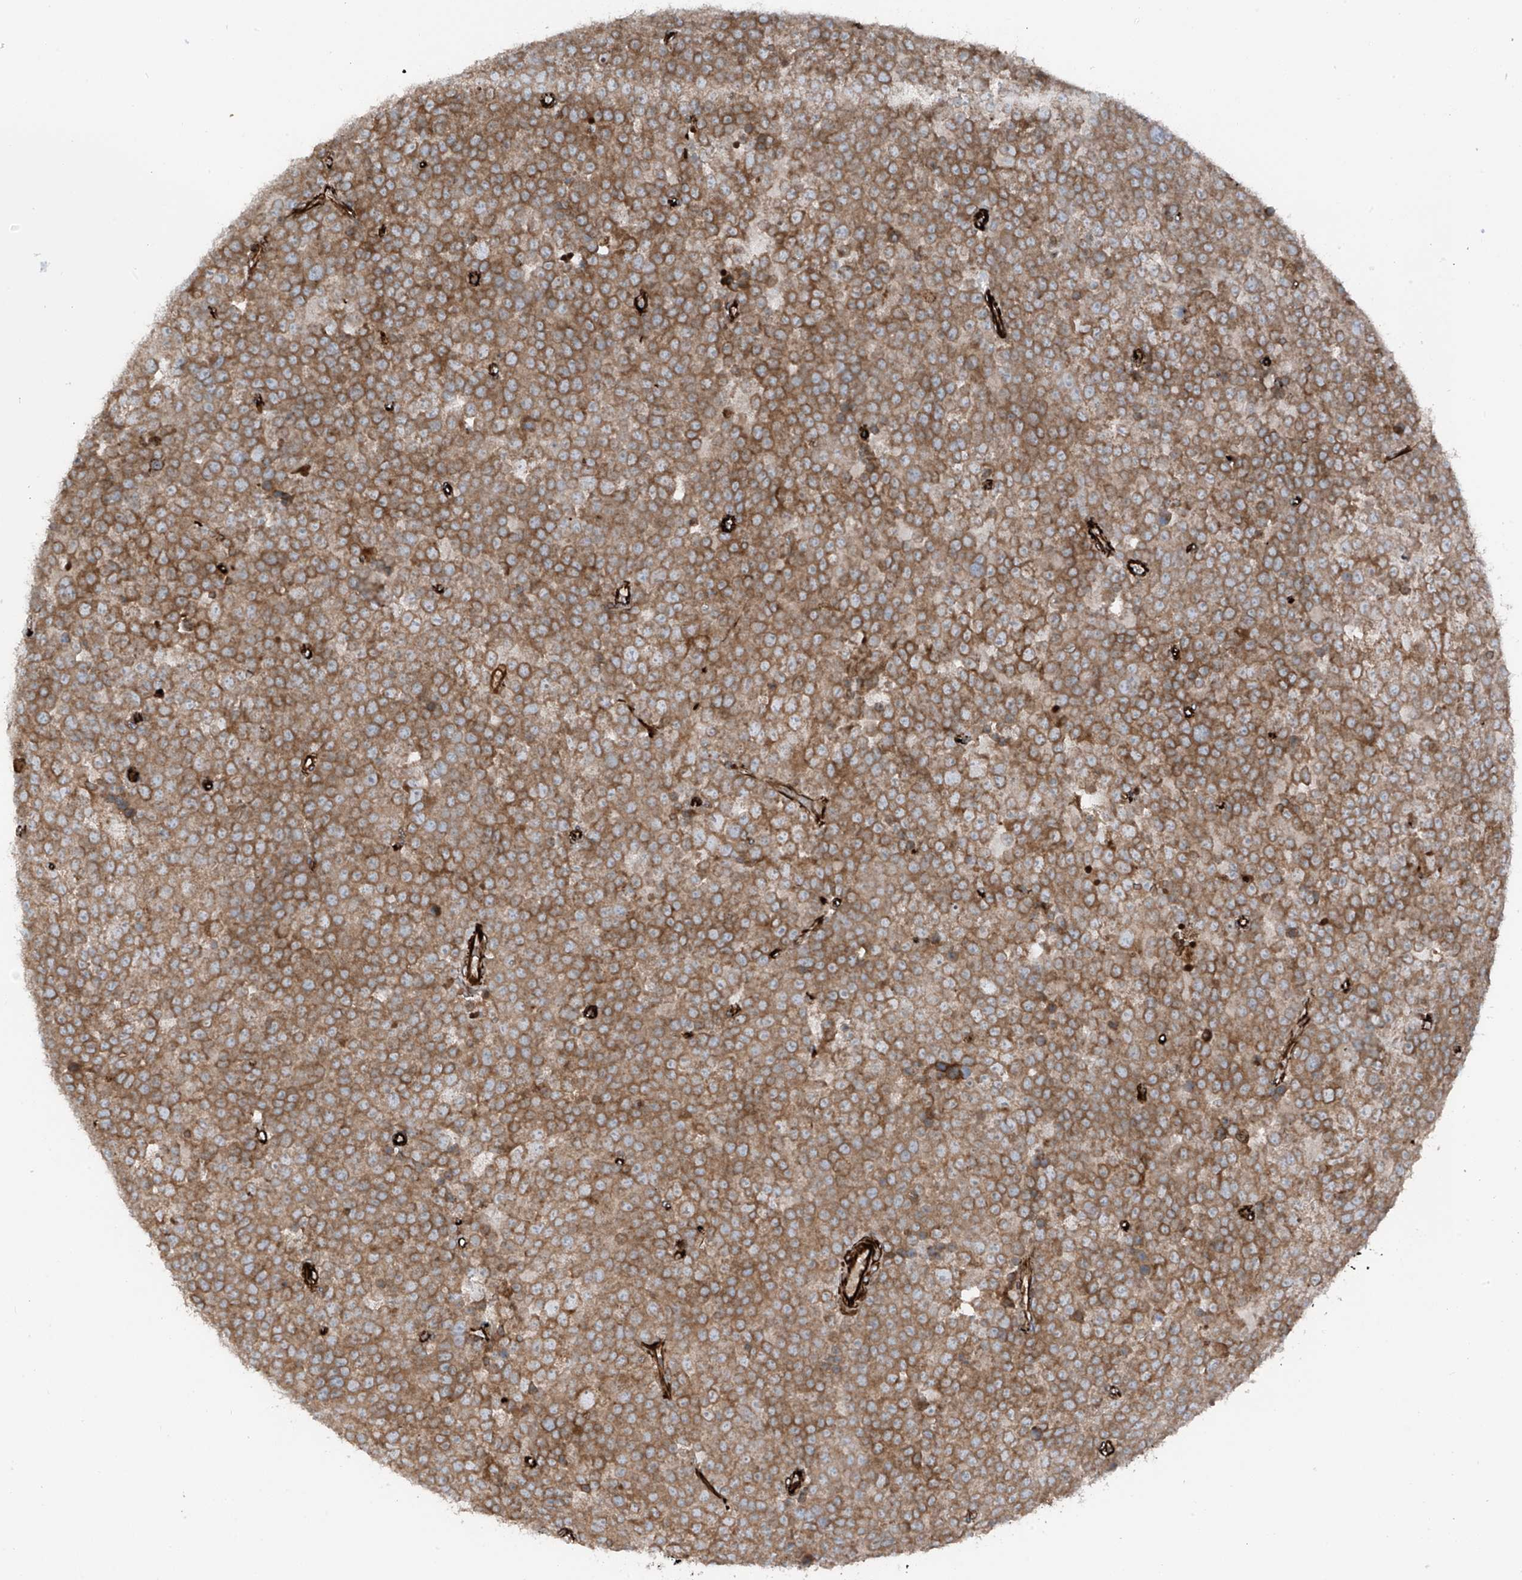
{"staining": {"intensity": "moderate", "quantity": ">75%", "location": "cytoplasmic/membranous"}, "tissue": "testis cancer", "cell_type": "Tumor cells", "image_type": "cancer", "snomed": [{"axis": "morphology", "description": "Seminoma, NOS"}, {"axis": "topography", "description": "Testis"}], "caption": "Protein staining of testis seminoma tissue shows moderate cytoplasmic/membranous positivity in approximately >75% of tumor cells. (DAB IHC, brown staining for protein, blue staining for nuclei).", "gene": "ERLEC1", "patient": {"sex": "male", "age": 71}}